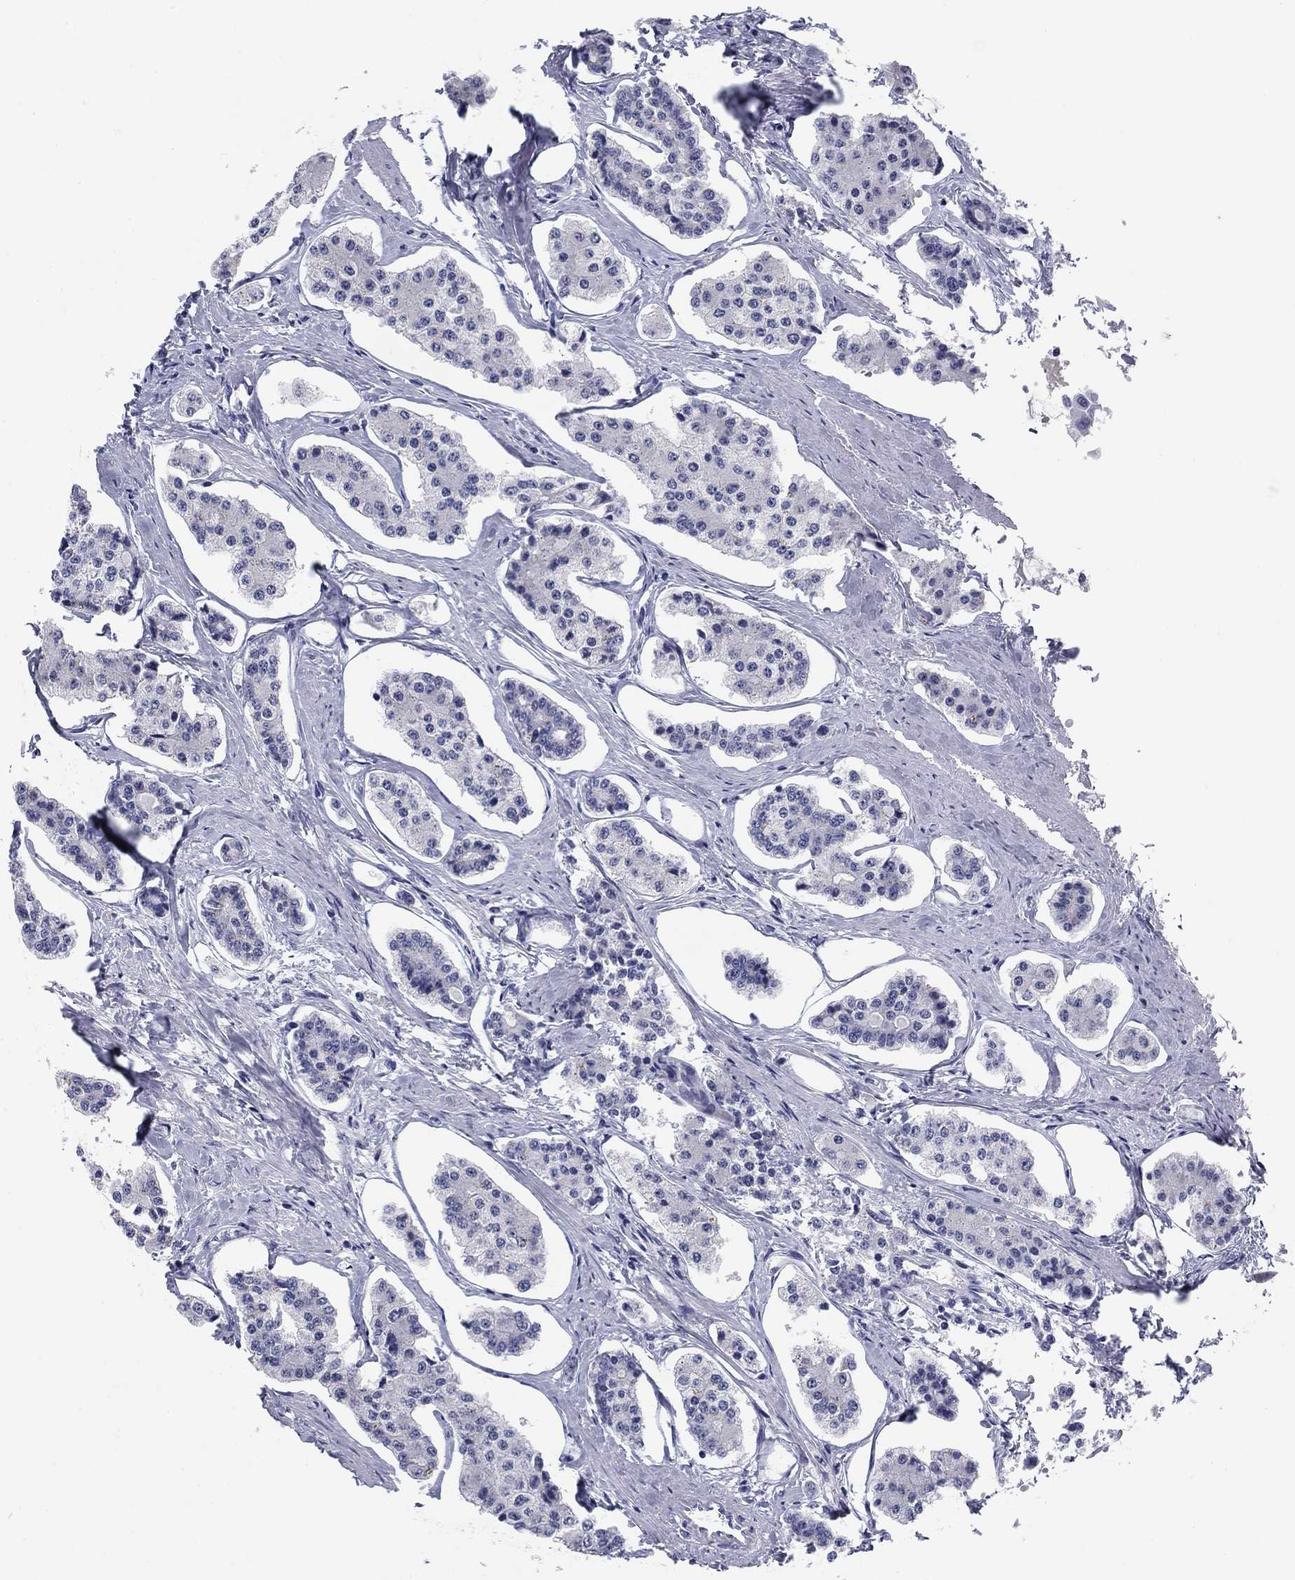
{"staining": {"intensity": "negative", "quantity": "none", "location": "none"}, "tissue": "carcinoid", "cell_type": "Tumor cells", "image_type": "cancer", "snomed": [{"axis": "morphology", "description": "Carcinoid, malignant, NOS"}, {"axis": "topography", "description": "Small intestine"}], "caption": "Tumor cells are negative for protein expression in human carcinoid (malignant).", "gene": "KCNH1", "patient": {"sex": "female", "age": 65}}